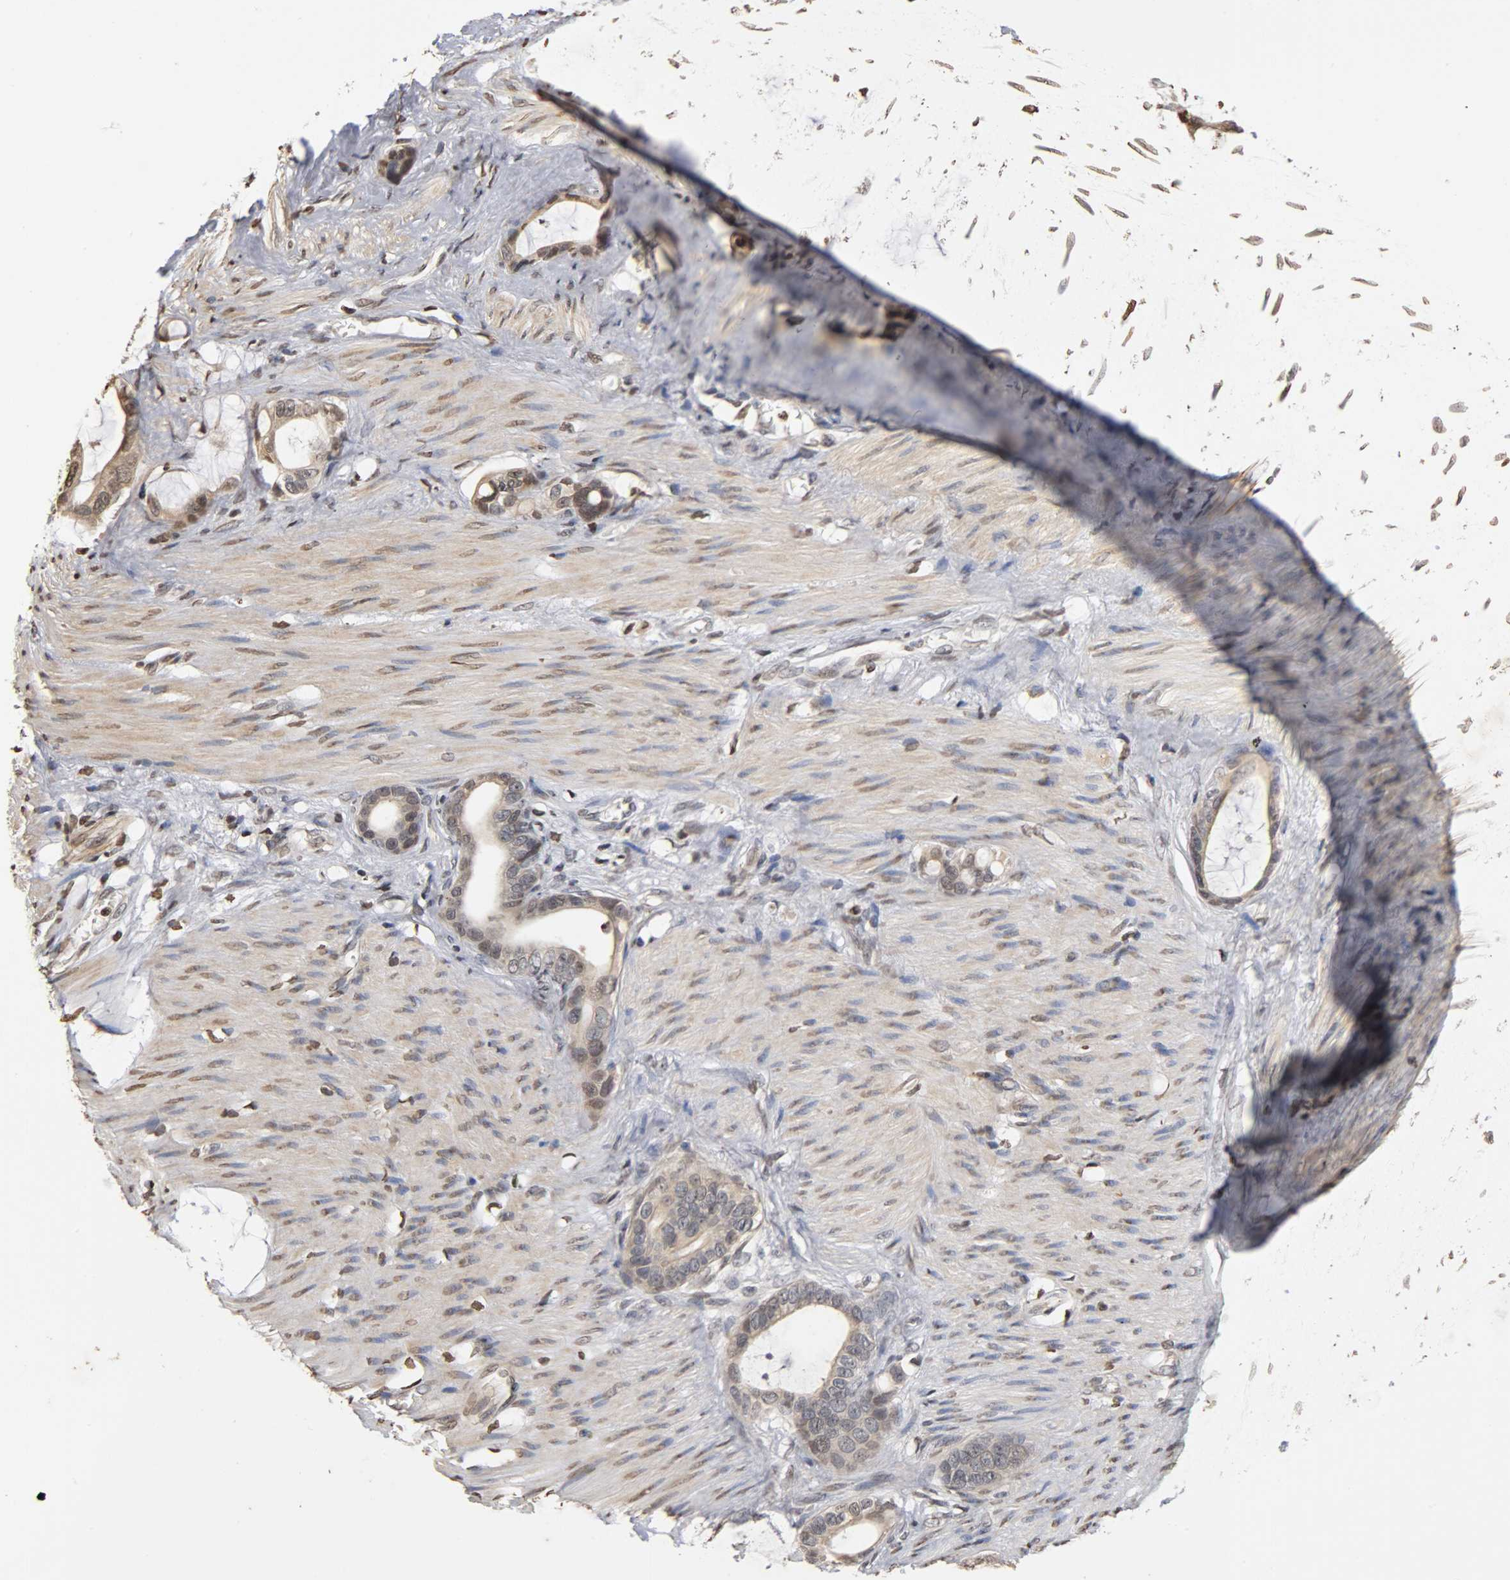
{"staining": {"intensity": "weak", "quantity": "<25%", "location": "nuclear"}, "tissue": "stomach cancer", "cell_type": "Tumor cells", "image_type": "cancer", "snomed": [{"axis": "morphology", "description": "Adenocarcinoma, NOS"}, {"axis": "topography", "description": "Stomach"}], "caption": "Tumor cells are negative for protein expression in human stomach adenocarcinoma.", "gene": "ERCC2", "patient": {"sex": "female", "age": 75}}